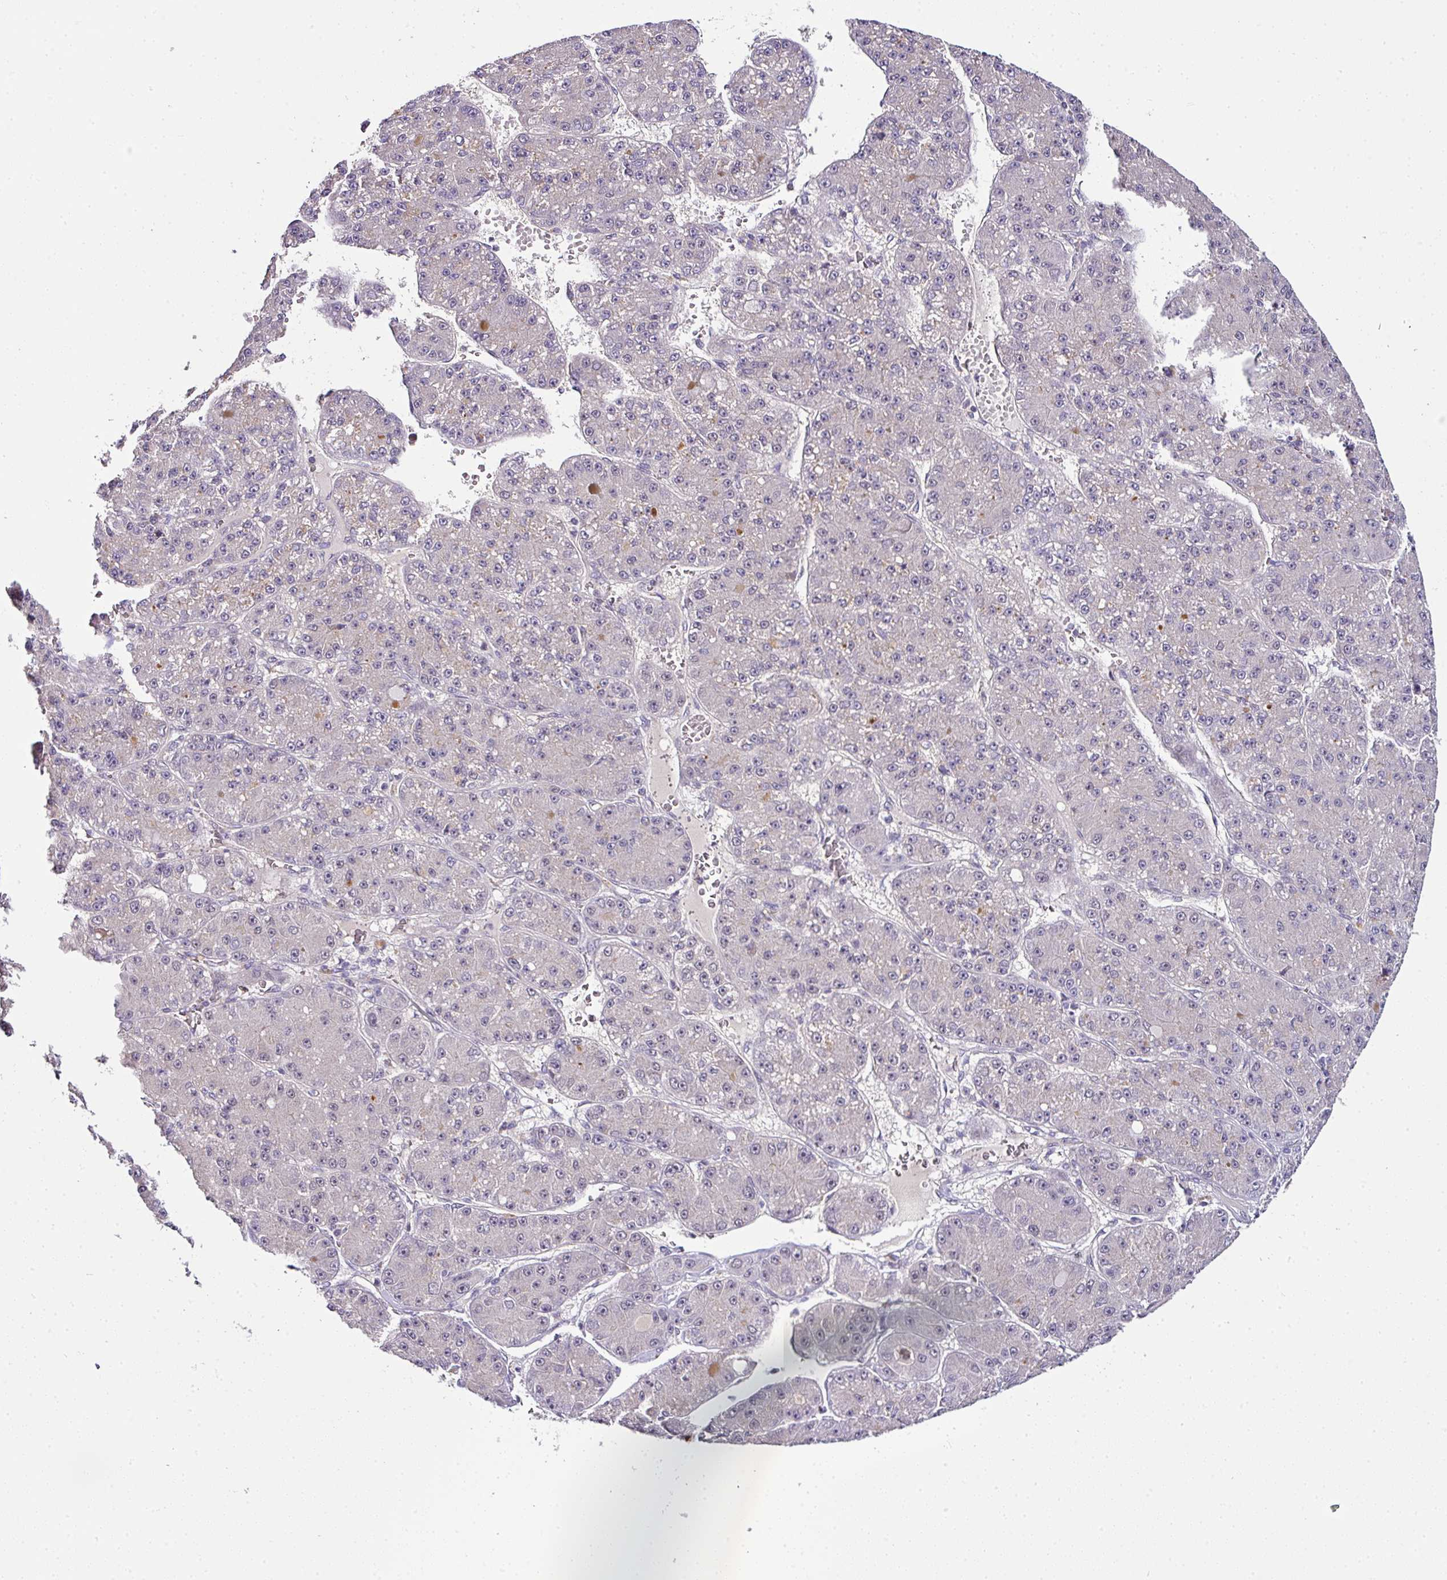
{"staining": {"intensity": "negative", "quantity": "none", "location": "none"}, "tissue": "liver cancer", "cell_type": "Tumor cells", "image_type": "cancer", "snomed": [{"axis": "morphology", "description": "Carcinoma, Hepatocellular, NOS"}, {"axis": "topography", "description": "Liver"}], "caption": "DAB immunohistochemical staining of hepatocellular carcinoma (liver) demonstrates no significant expression in tumor cells. The staining is performed using DAB (3,3'-diaminobenzidine) brown chromogen with nuclei counter-stained in using hematoxylin.", "gene": "NAPSA", "patient": {"sex": "male", "age": 67}}